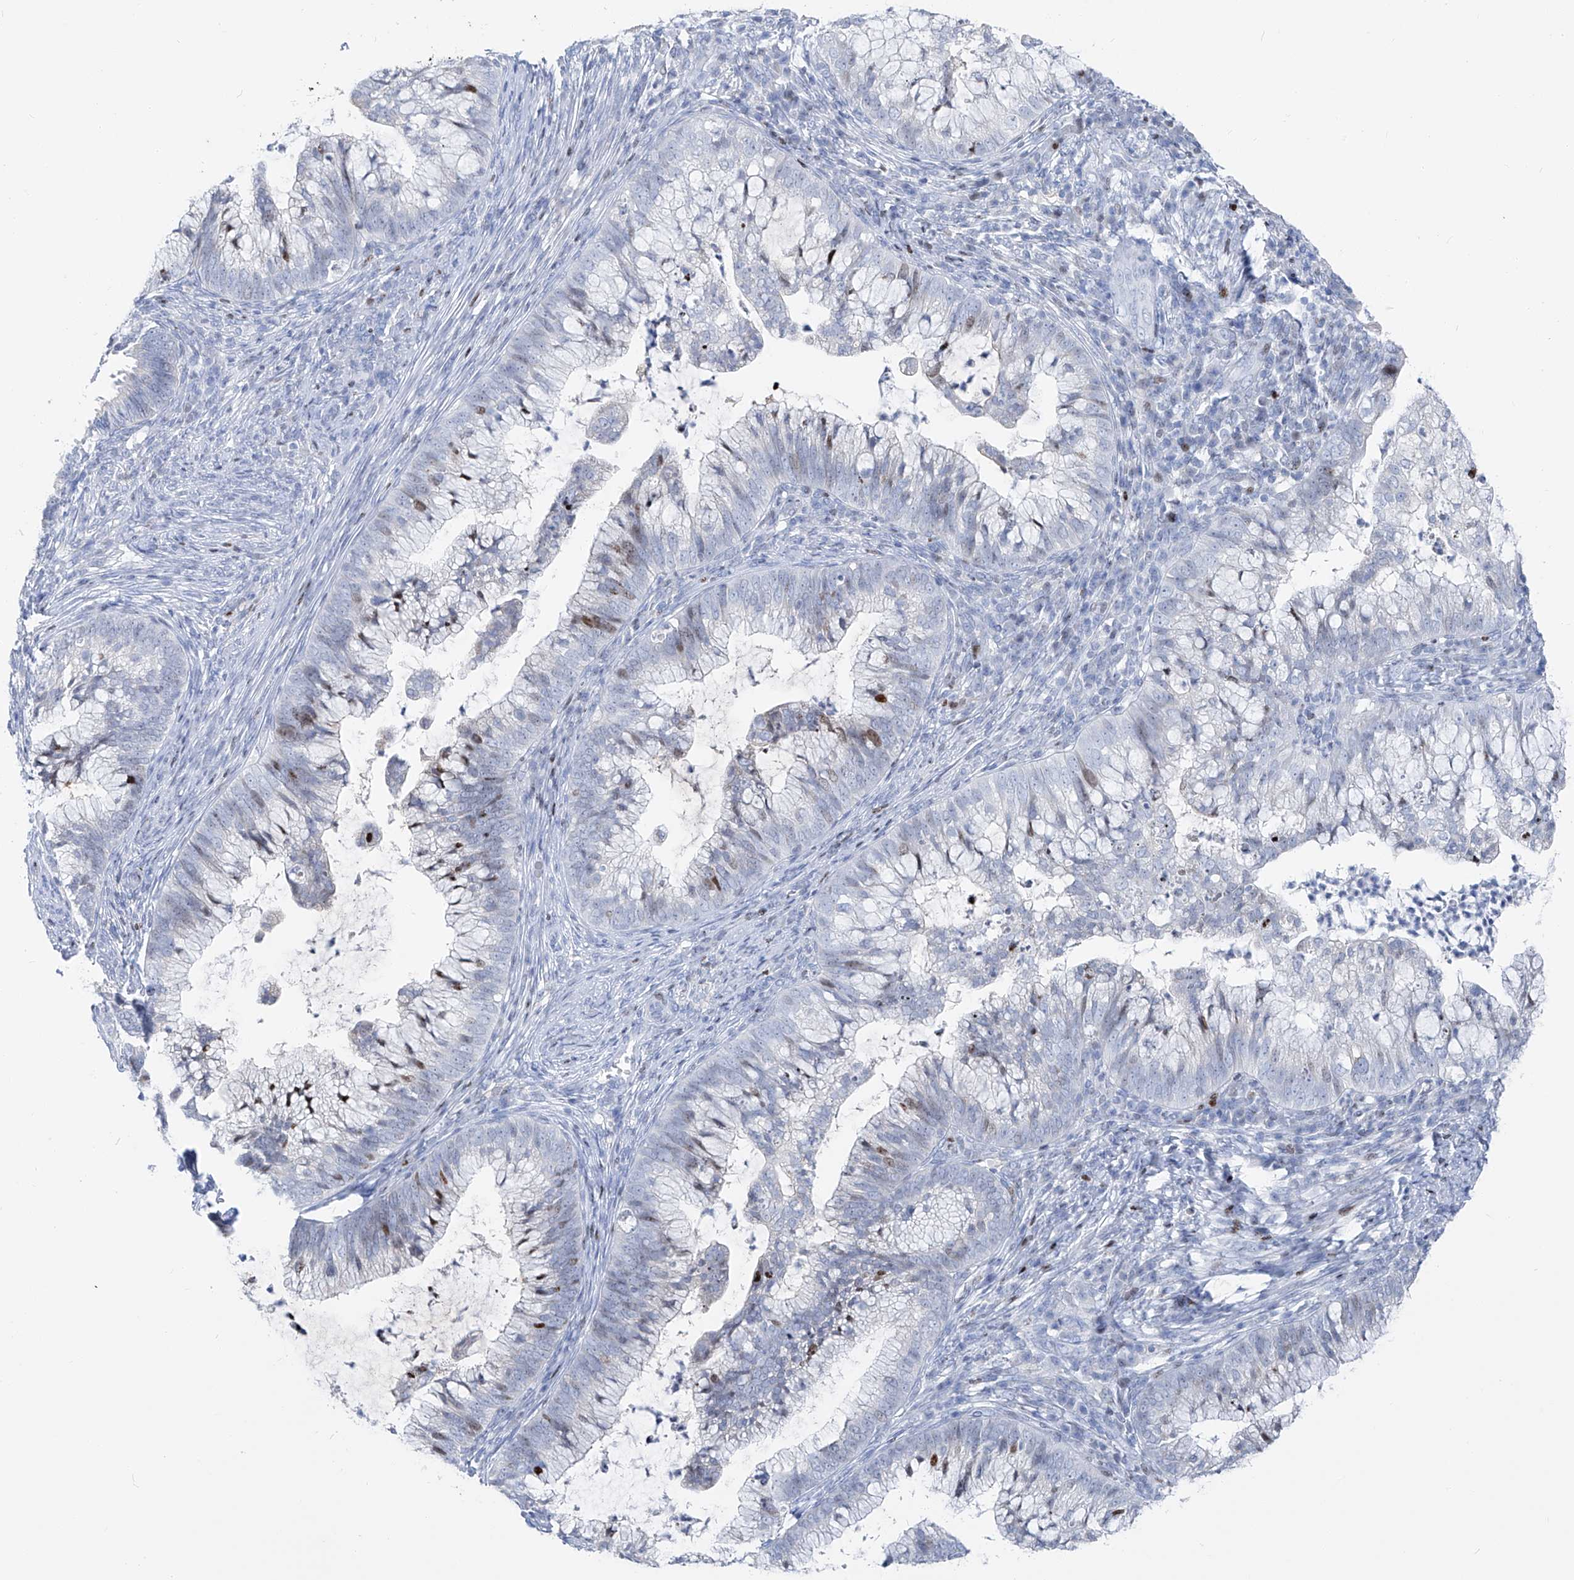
{"staining": {"intensity": "moderate", "quantity": "<25%", "location": "nuclear"}, "tissue": "cervical cancer", "cell_type": "Tumor cells", "image_type": "cancer", "snomed": [{"axis": "morphology", "description": "Adenocarcinoma, NOS"}, {"axis": "topography", "description": "Cervix"}], "caption": "The immunohistochemical stain shows moderate nuclear expression in tumor cells of cervical cancer (adenocarcinoma) tissue.", "gene": "FRS3", "patient": {"sex": "female", "age": 36}}